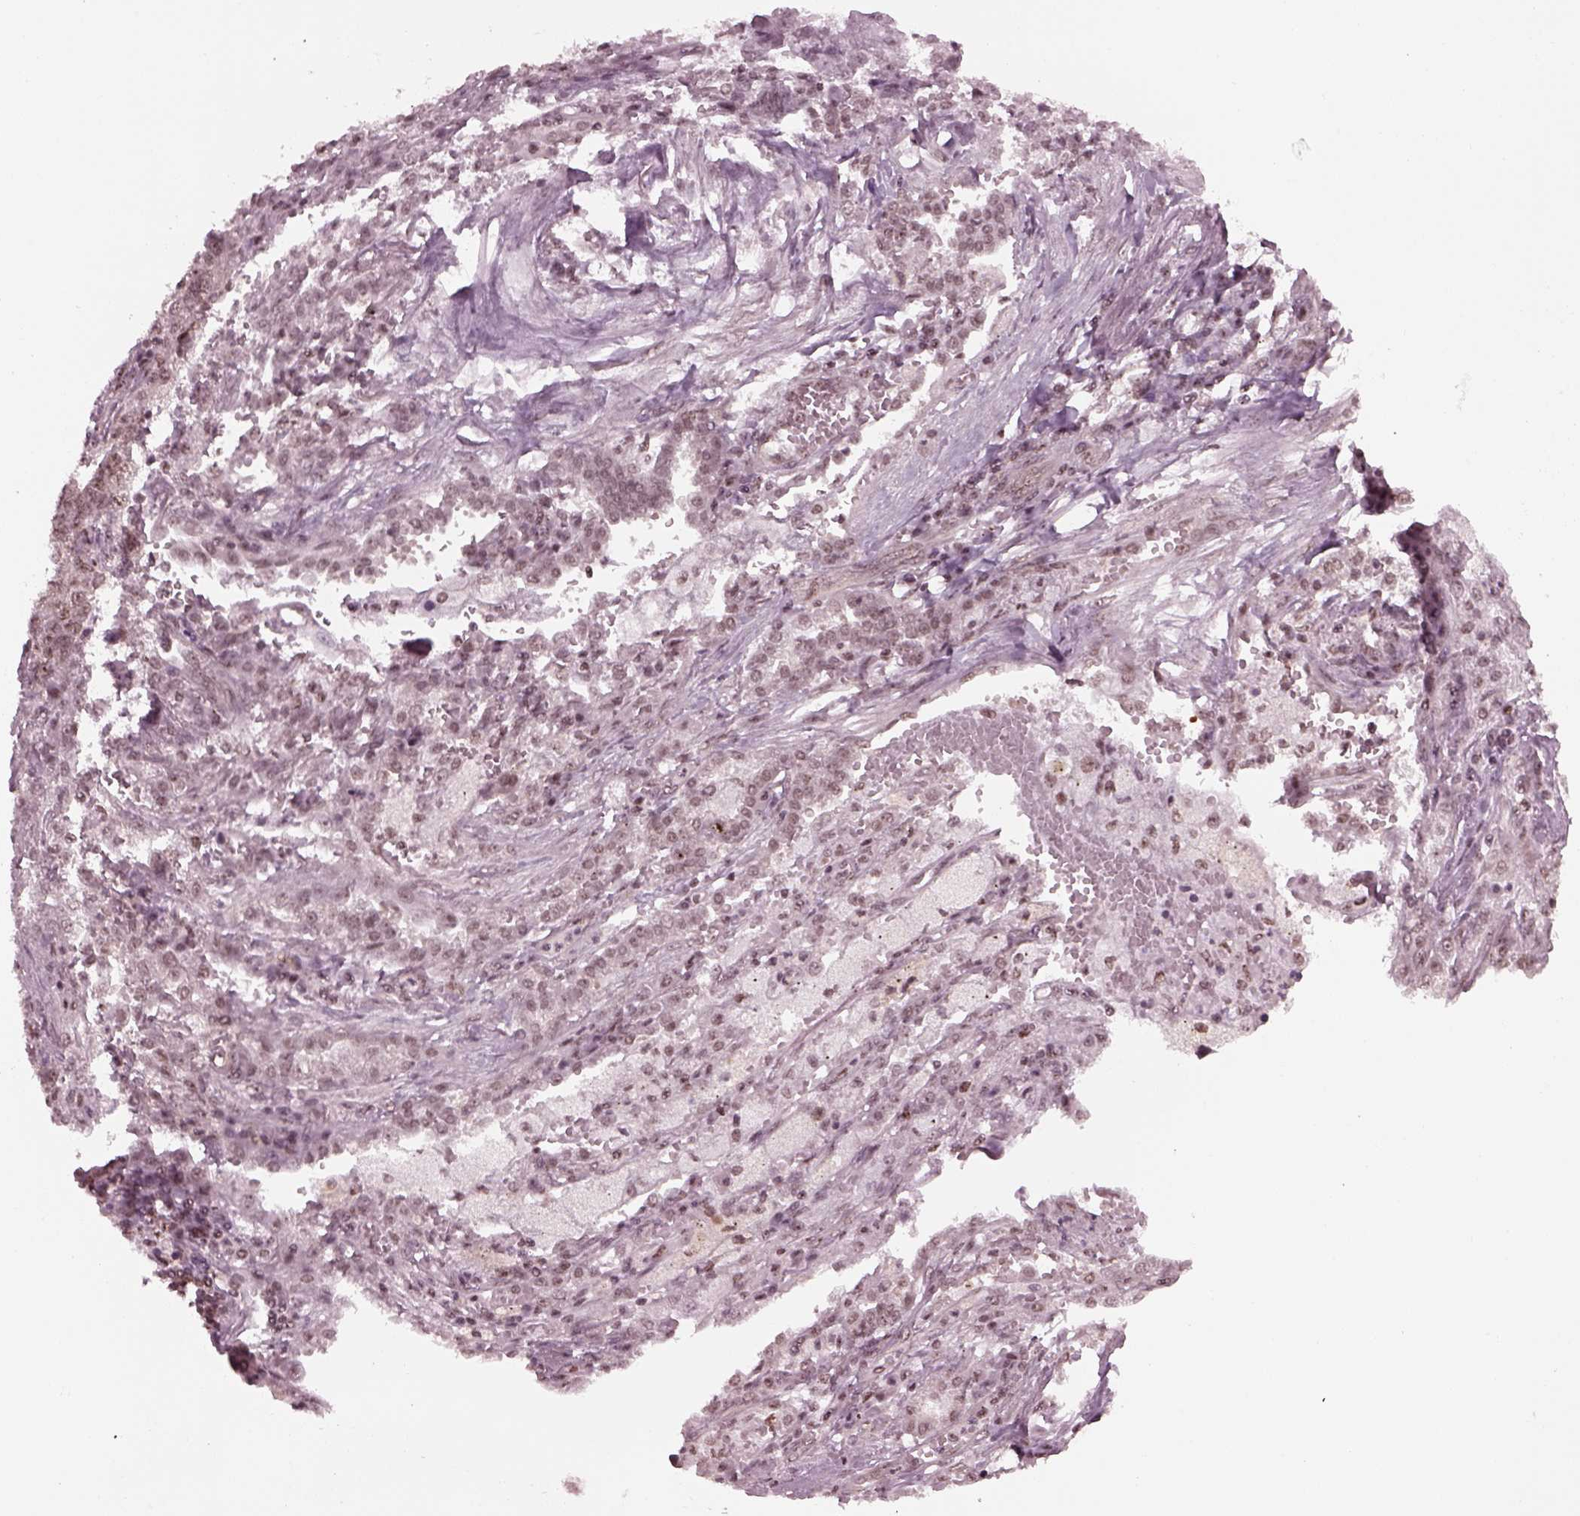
{"staining": {"intensity": "weak", "quantity": ">75%", "location": "nuclear"}, "tissue": "lung cancer", "cell_type": "Tumor cells", "image_type": "cancer", "snomed": [{"axis": "morphology", "description": "Adenocarcinoma, NOS"}, {"axis": "topography", "description": "Lung"}], "caption": "Immunohistochemical staining of human lung cancer (adenocarcinoma) exhibits weak nuclear protein expression in approximately >75% of tumor cells.", "gene": "RUVBL2", "patient": {"sex": "male", "age": 57}}